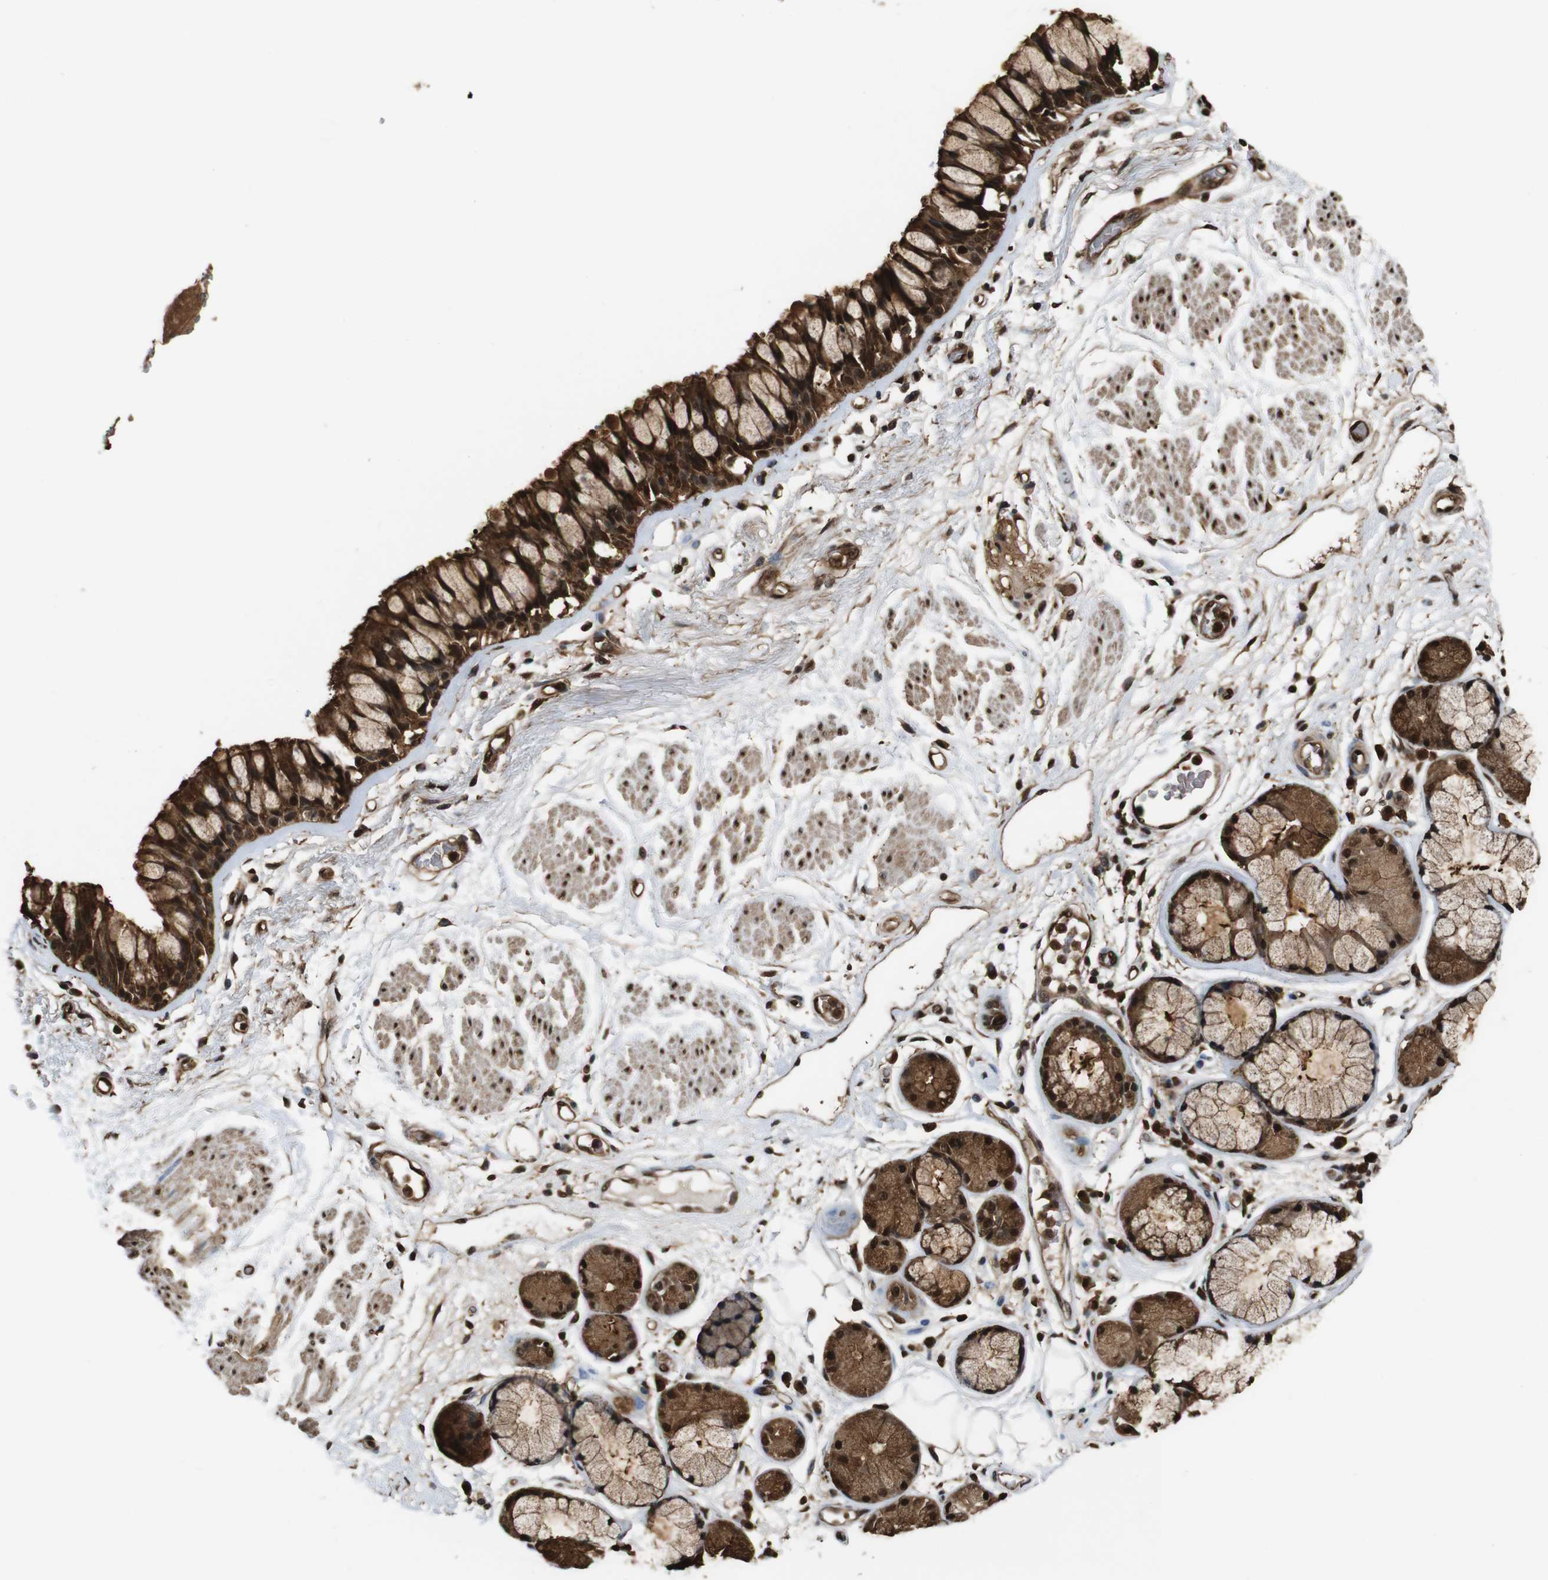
{"staining": {"intensity": "strong", "quantity": ">75%", "location": "cytoplasmic/membranous,nuclear"}, "tissue": "bronchus", "cell_type": "Respiratory epithelial cells", "image_type": "normal", "snomed": [{"axis": "morphology", "description": "Normal tissue, NOS"}, {"axis": "topography", "description": "Bronchus"}], "caption": "Immunohistochemistry (IHC) (DAB (3,3'-diaminobenzidine)) staining of unremarkable human bronchus reveals strong cytoplasmic/membranous,nuclear protein staining in about >75% of respiratory epithelial cells.", "gene": "VCP", "patient": {"sex": "male", "age": 66}}